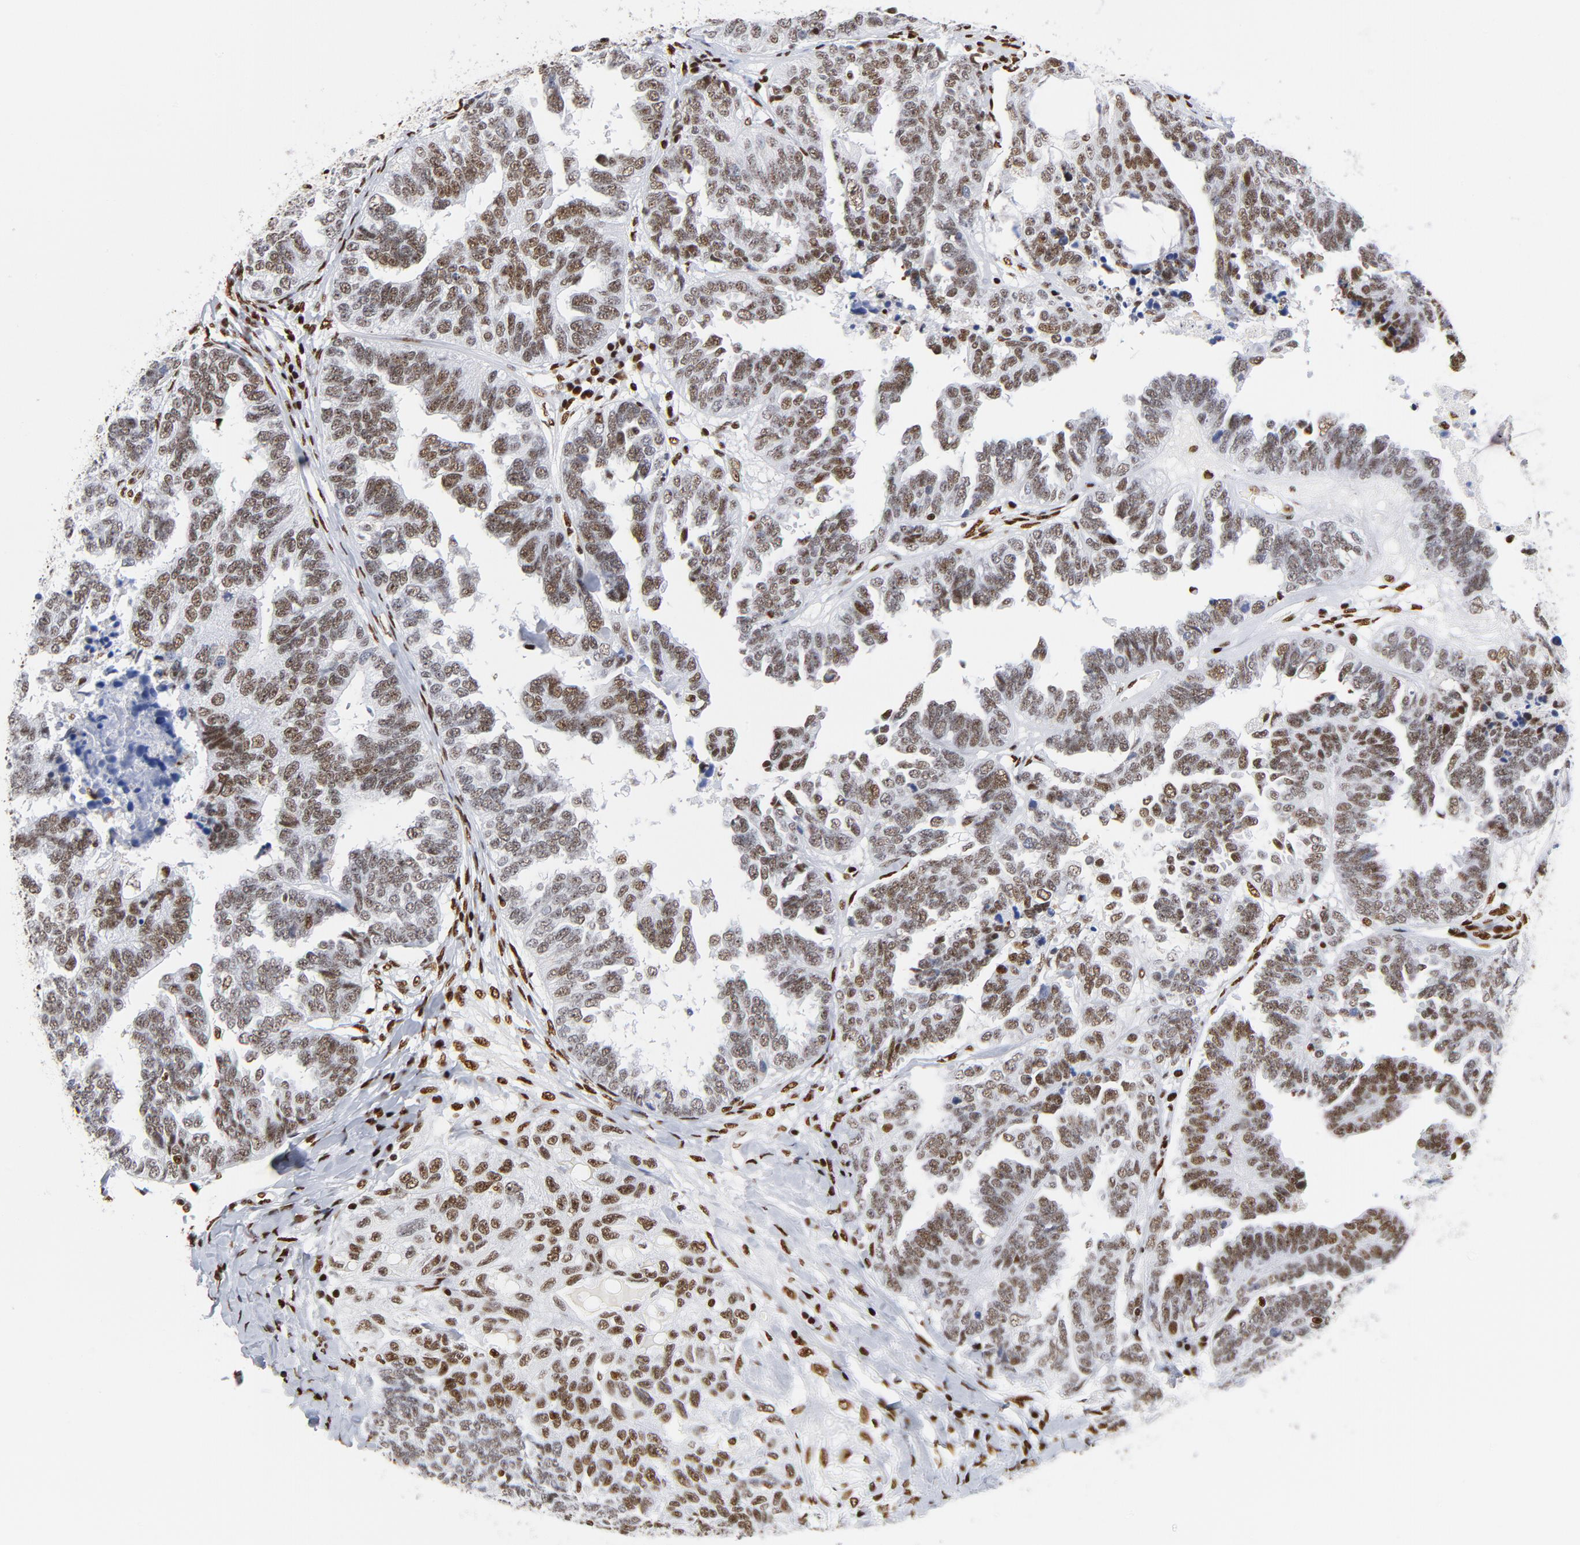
{"staining": {"intensity": "strong", "quantity": ">75%", "location": "nuclear"}, "tissue": "ovarian cancer", "cell_type": "Tumor cells", "image_type": "cancer", "snomed": [{"axis": "morphology", "description": "Cystadenocarcinoma, serous, NOS"}, {"axis": "topography", "description": "Ovary"}], "caption": "There is high levels of strong nuclear positivity in tumor cells of ovarian cancer, as demonstrated by immunohistochemical staining (brown color).", "gene": "XRCC5", "patient": {"sex": "female", "age": 82}}